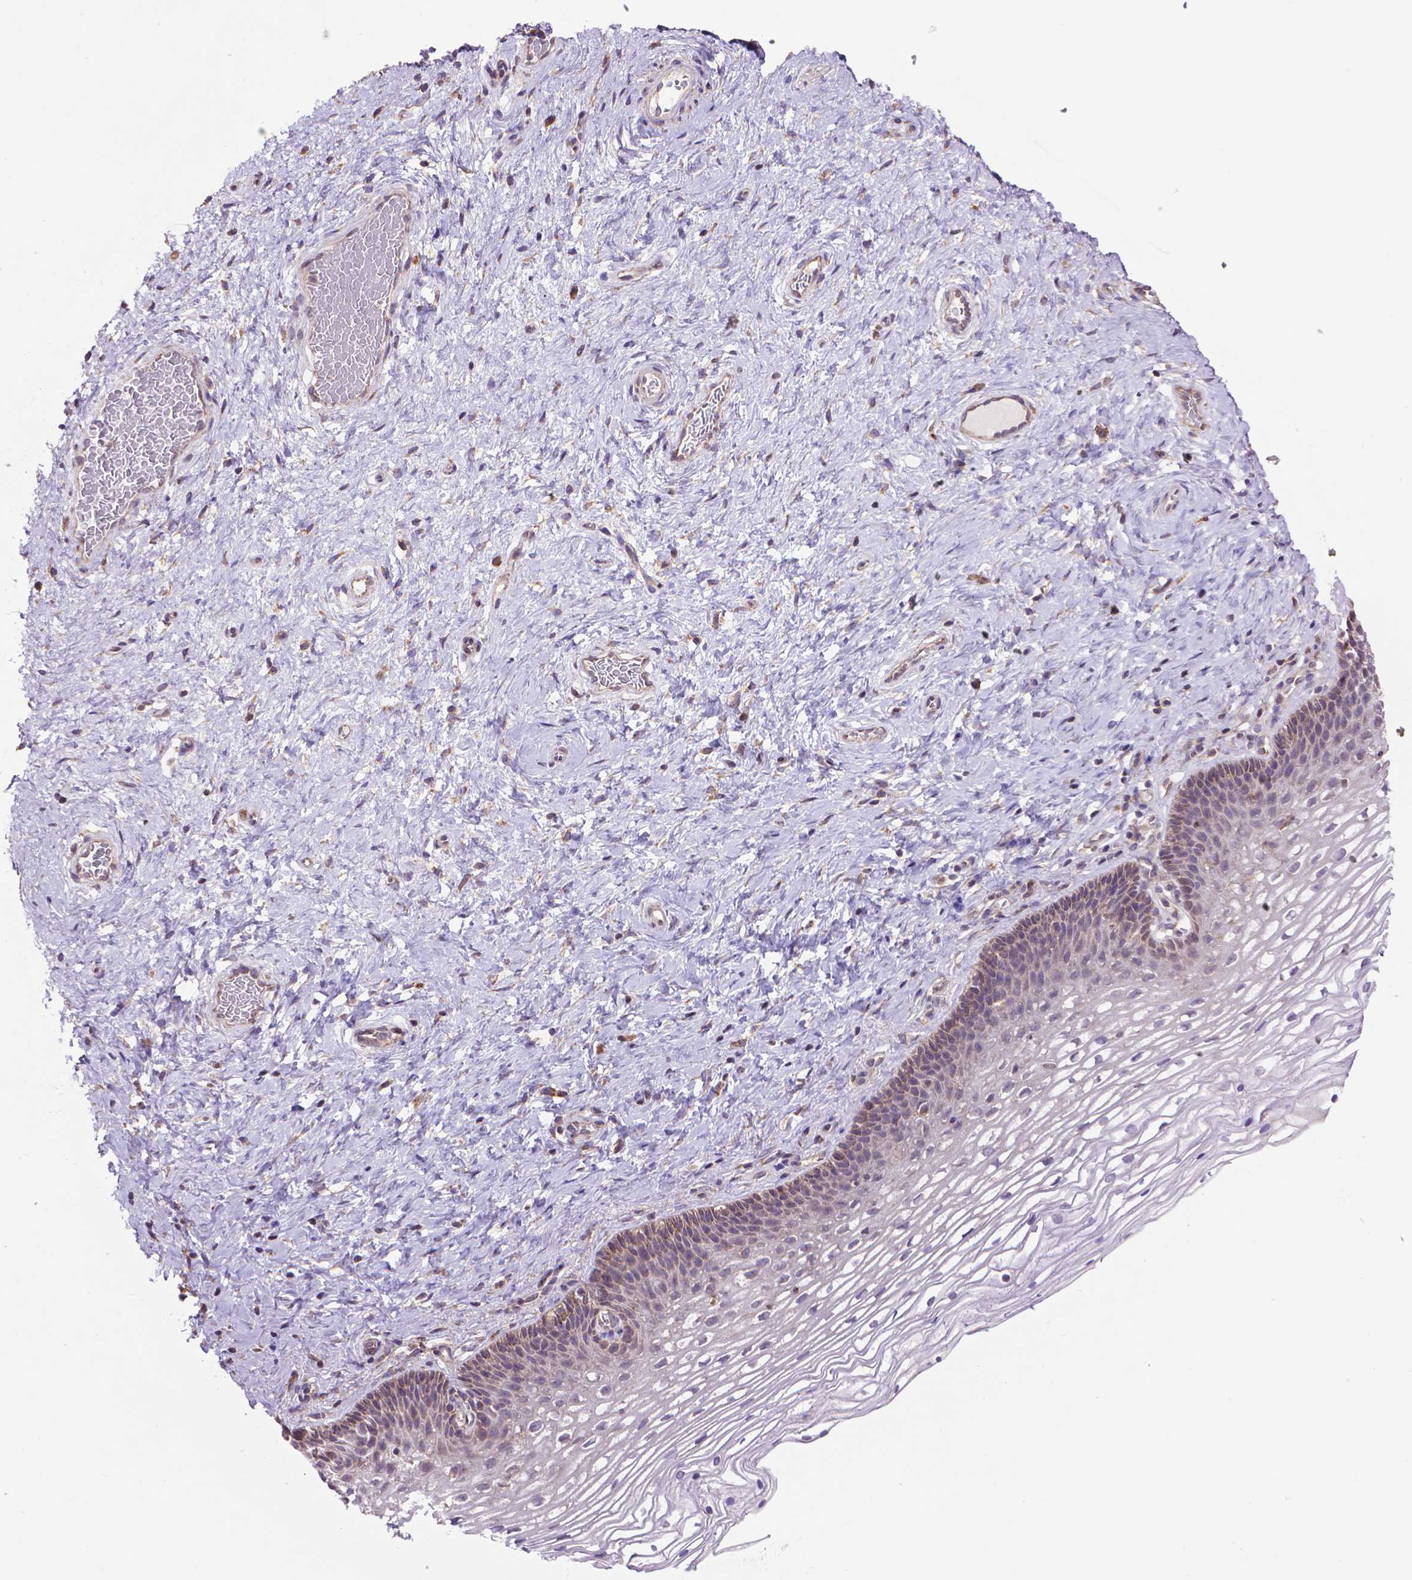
{"staining": {"intensity": "weak", "quantity": "25%-75%", "location": "cytoplasmic/membranous"}, "tissue": "cervix", "cell_type": "Glandular cells", "image_type": "normal", "snomed": [{"axis": "morphology", "description": "Normal tissue, NOS"}, {"axis": "topography", "description": "Cervix"}], "caption": "The immunohistochemical stain shows weak cytoplasmic/membranous expression in glandular cells of benign cervix.", "gene": "GLB1", "patient": {"sex": "female", "age": 34}}